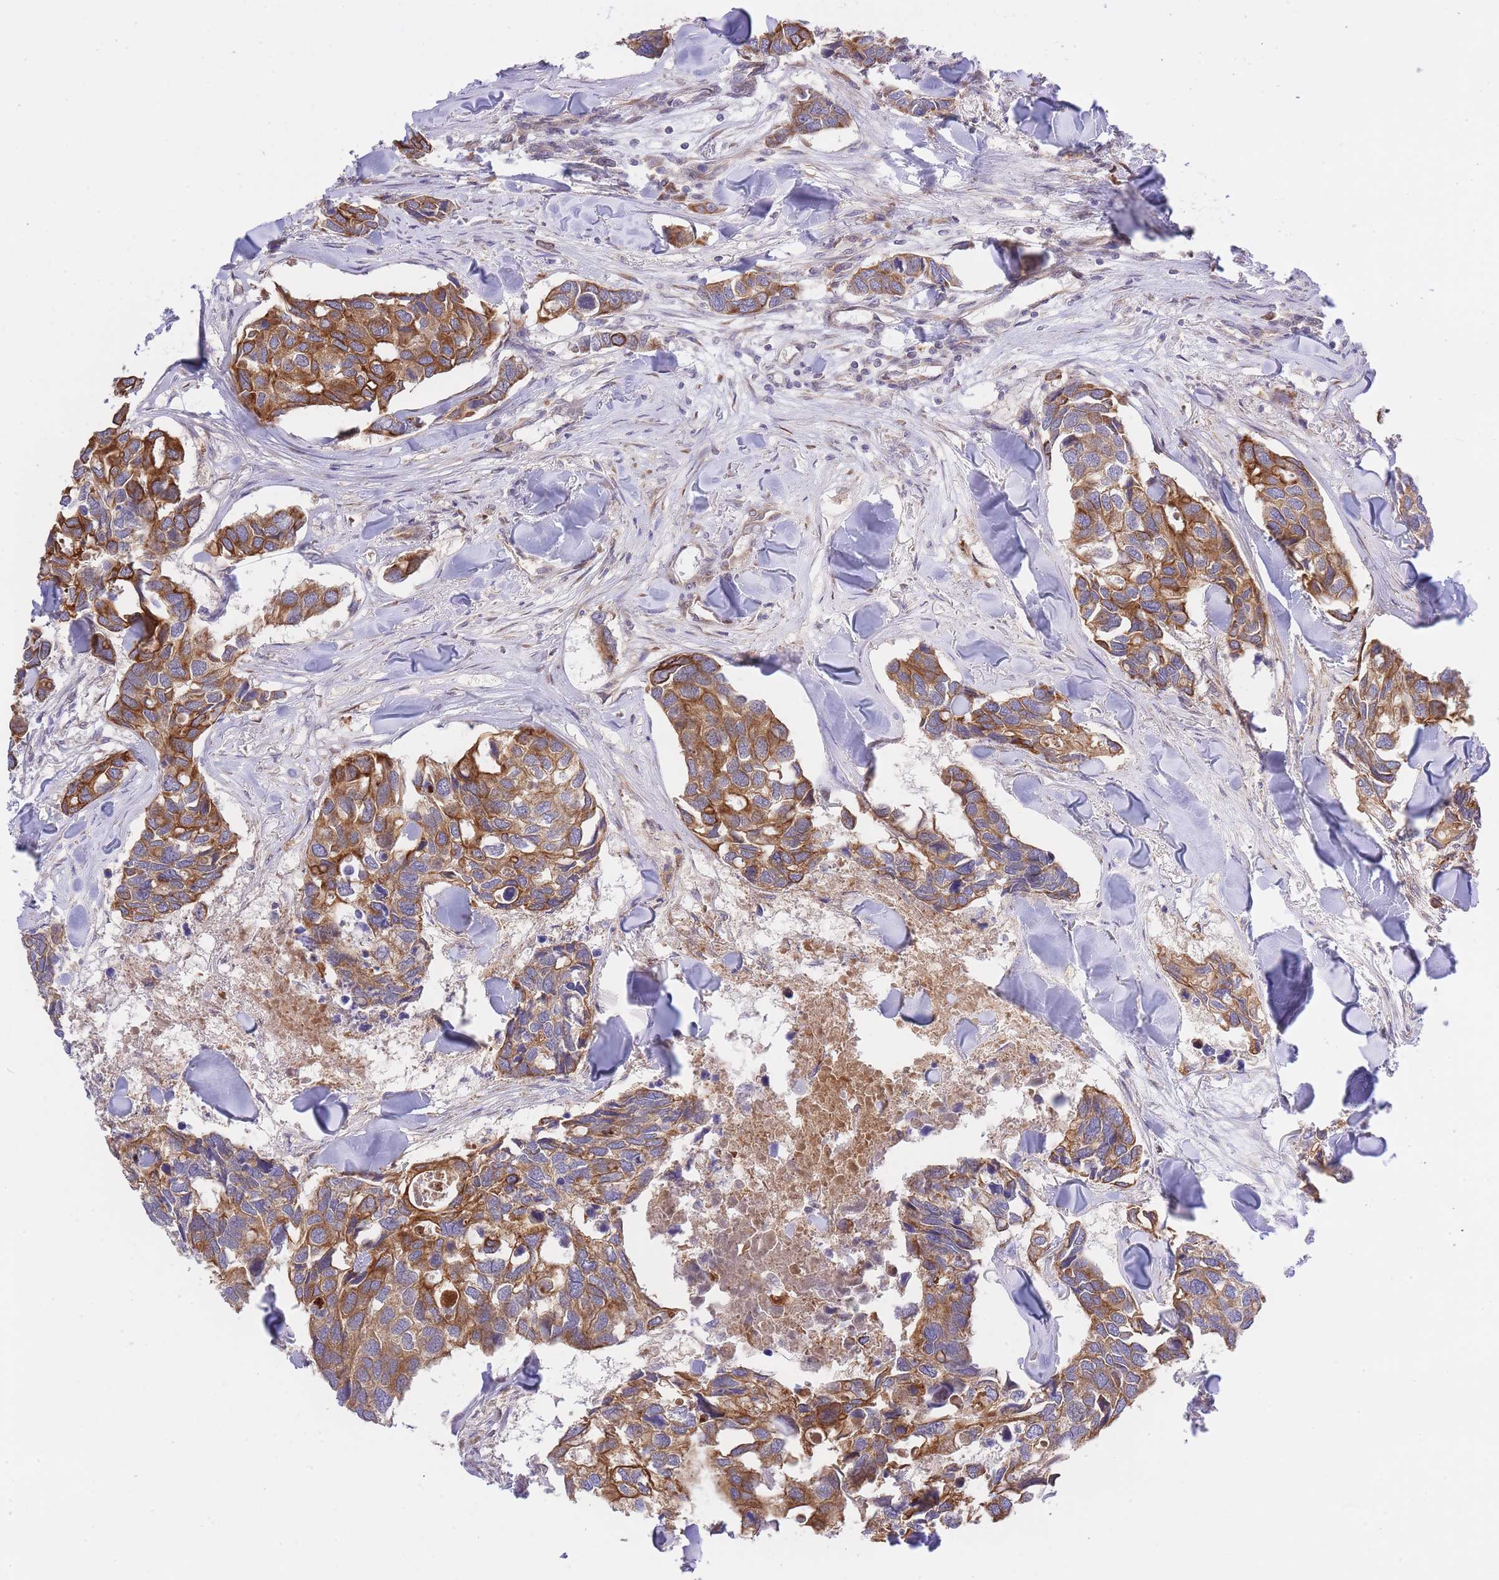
{"staining": {"intensity": "strong", "quantity": ">75%", "location": "cytoplasmic/membranous"}, "tissue": "breast cancer", "cell_type": "Tumor cells", "image_type": "cancer", "snomed": [{"axis": "morphology", "description": "Duct carcinoma"}, {"axis": "topography", "description": "Breast"}], "caption": "A histopathology image of human breast cancer stained for a protein reveals strong cytoplasmic/membranous brown staining in tumor cells. The staining was performed using DAB (3,3'-diaminobenzidine), with brown indicating positive protein expression. Nuclei are stained blue with hematoxylin.", "gene": "EIF2B2", "patient": {"sex": "female", "age": 83}}